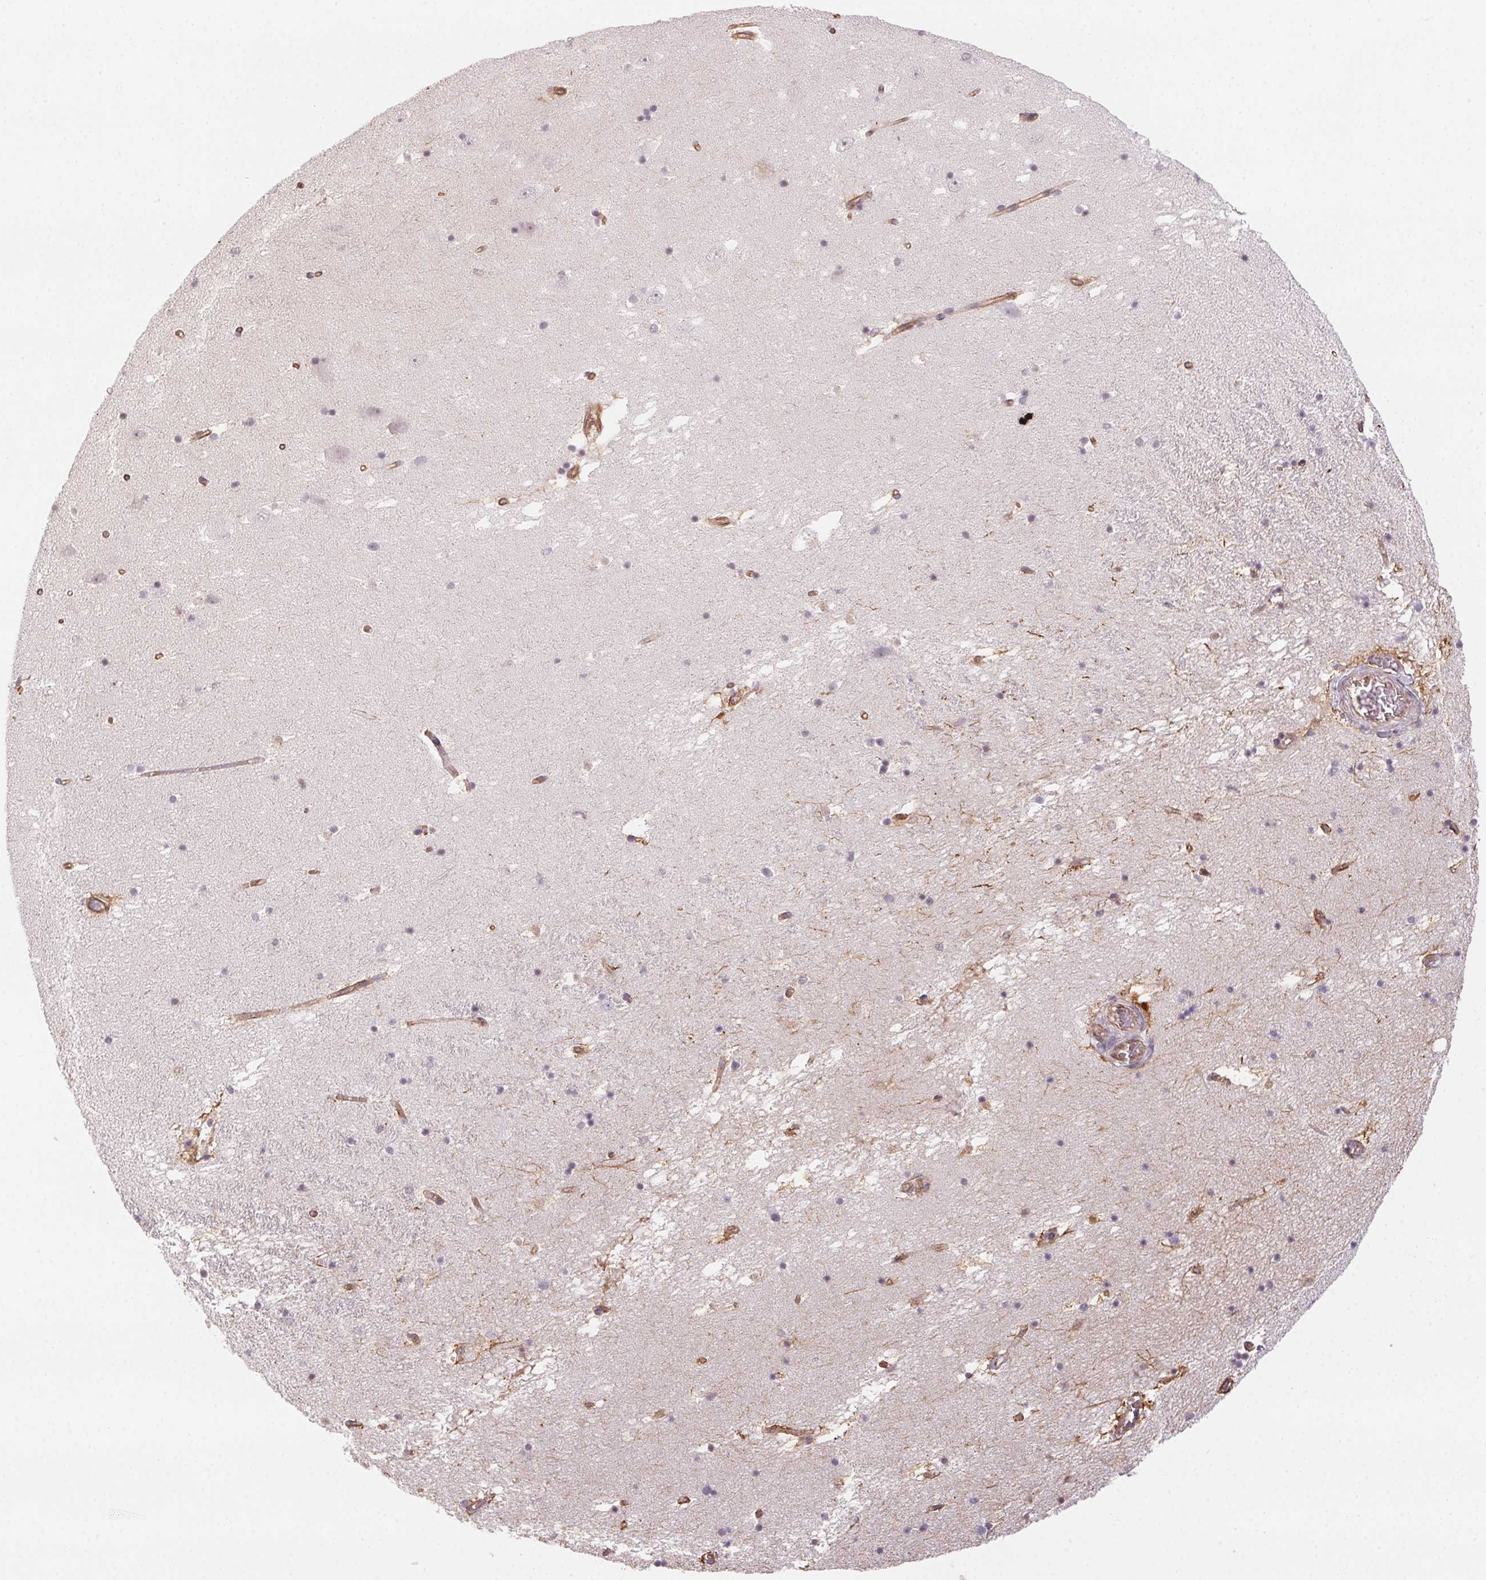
{"staining": {"intensity": "negative", "quantity": "none", "location": "none"}, "tissue": "hippocampus", "cell_type": "Glial cells", "image_type": "normal", "snomed": [{"axis": "morphology", "description": "Normal tissue, NOS"}, {"axis": "topography", "description": "Hippocampus"}], "caption": "A high-resolution photomicrograph shows immunohistochemistry (IHC) staining of unremarkable hippocampus, which displays no significant expression in glial cells.", "gene": "PLA2G4F", "patient": {"sex": "male", "age": 58}}